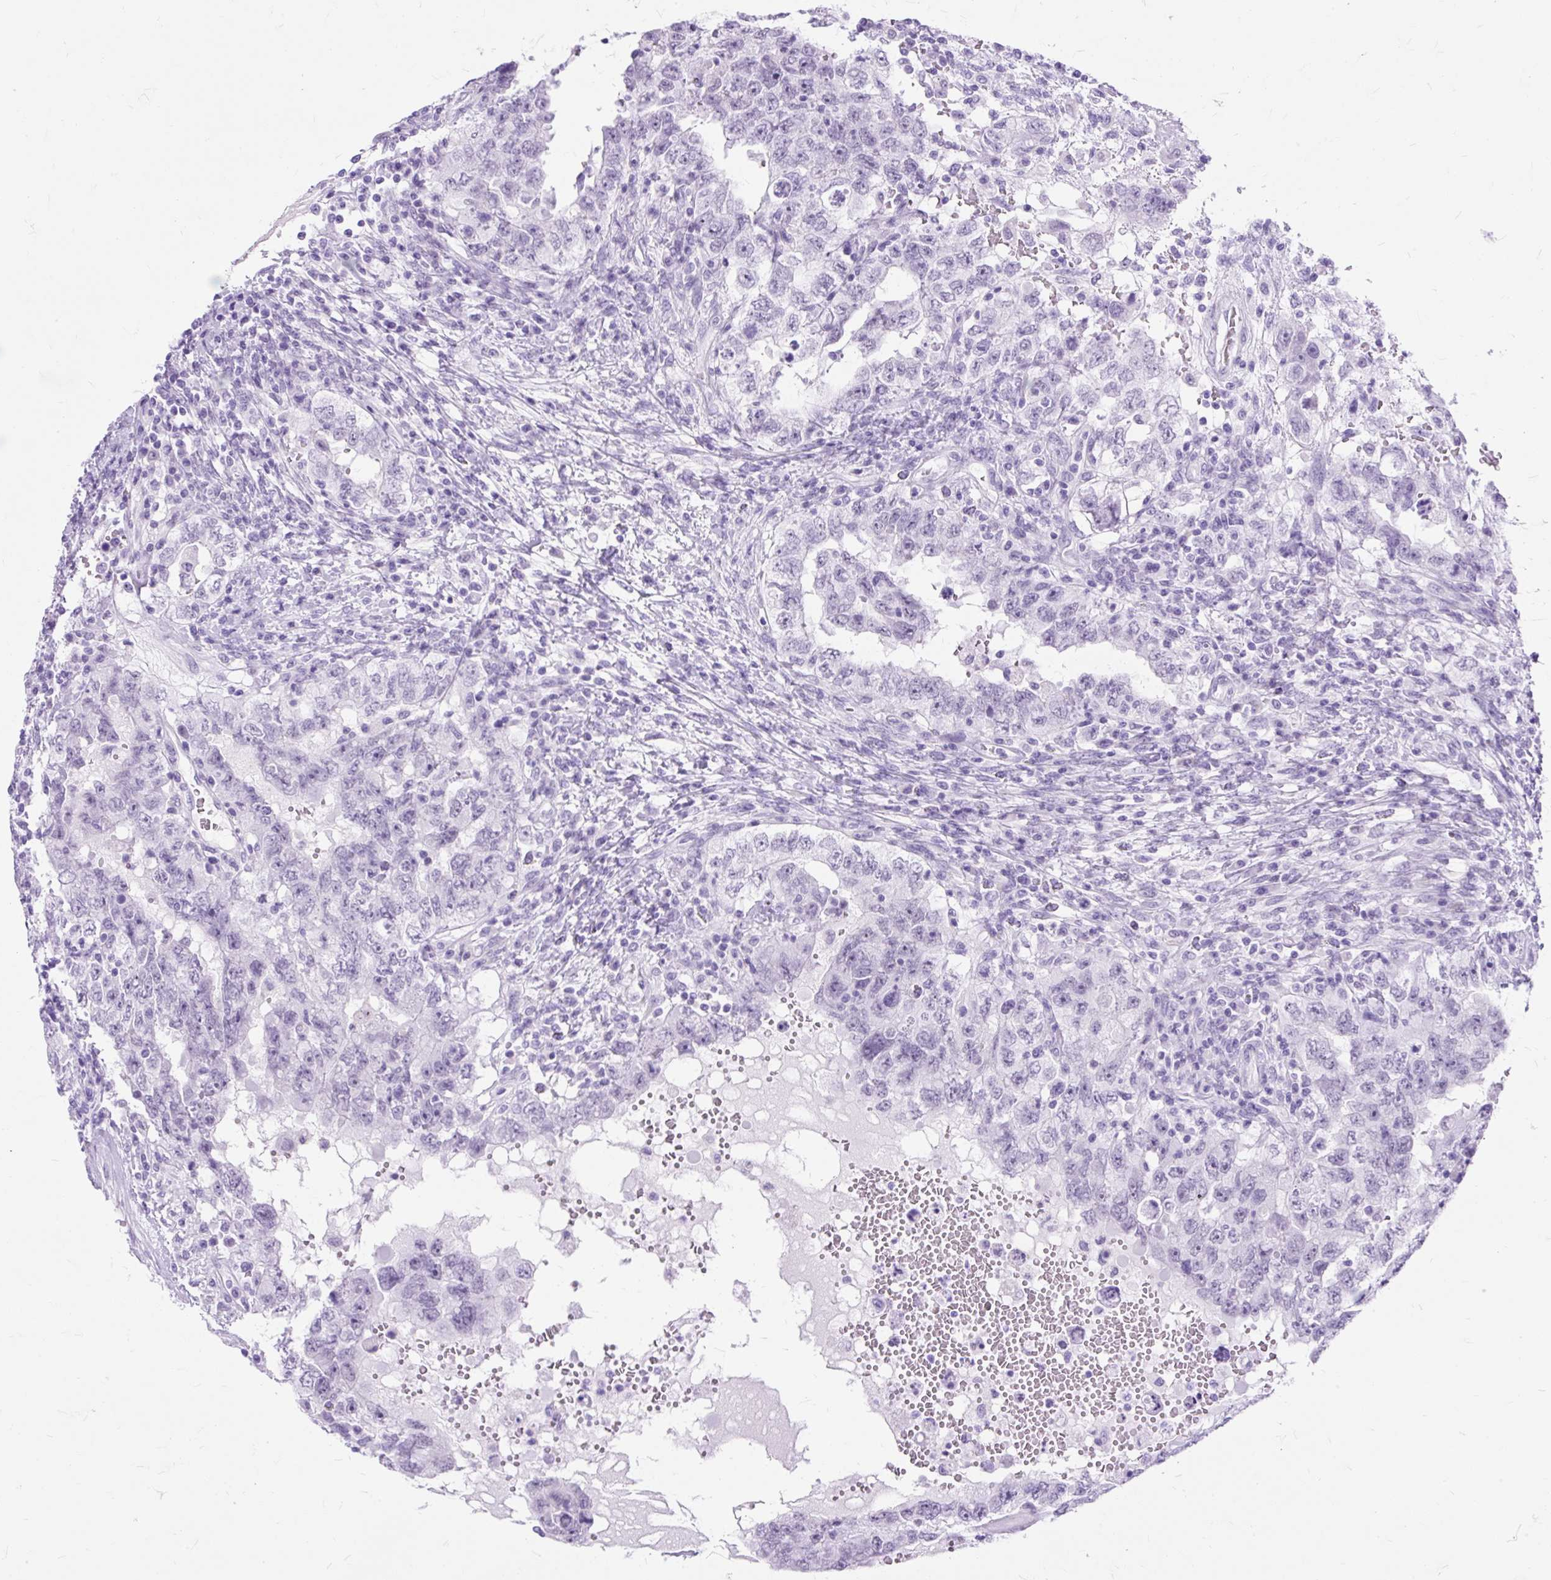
{"staining": {"intensity": "negative", "quantity": "none", "location": "none"}, "tissue": "testis cancer", "cell_type": "Tumor cells", "image_type": "cancer", "snomed": [{"axis": "morphology", "description": "Carcinoma, Embryonal, NOS"}, {"axis": "topography", "description": "Testis"}], "caption": "Tumor cells show no significant protein expression in testis cancer. (Stains: DAB (3,3'-diaminobenzidine) immunohistochemistry (IHC) with hematoxylin counter stain, Microscopy: brightfield microscopy at high magnification).", "gene": "SCGB1A1", "patient": {"sex": "male", "age": 26}}